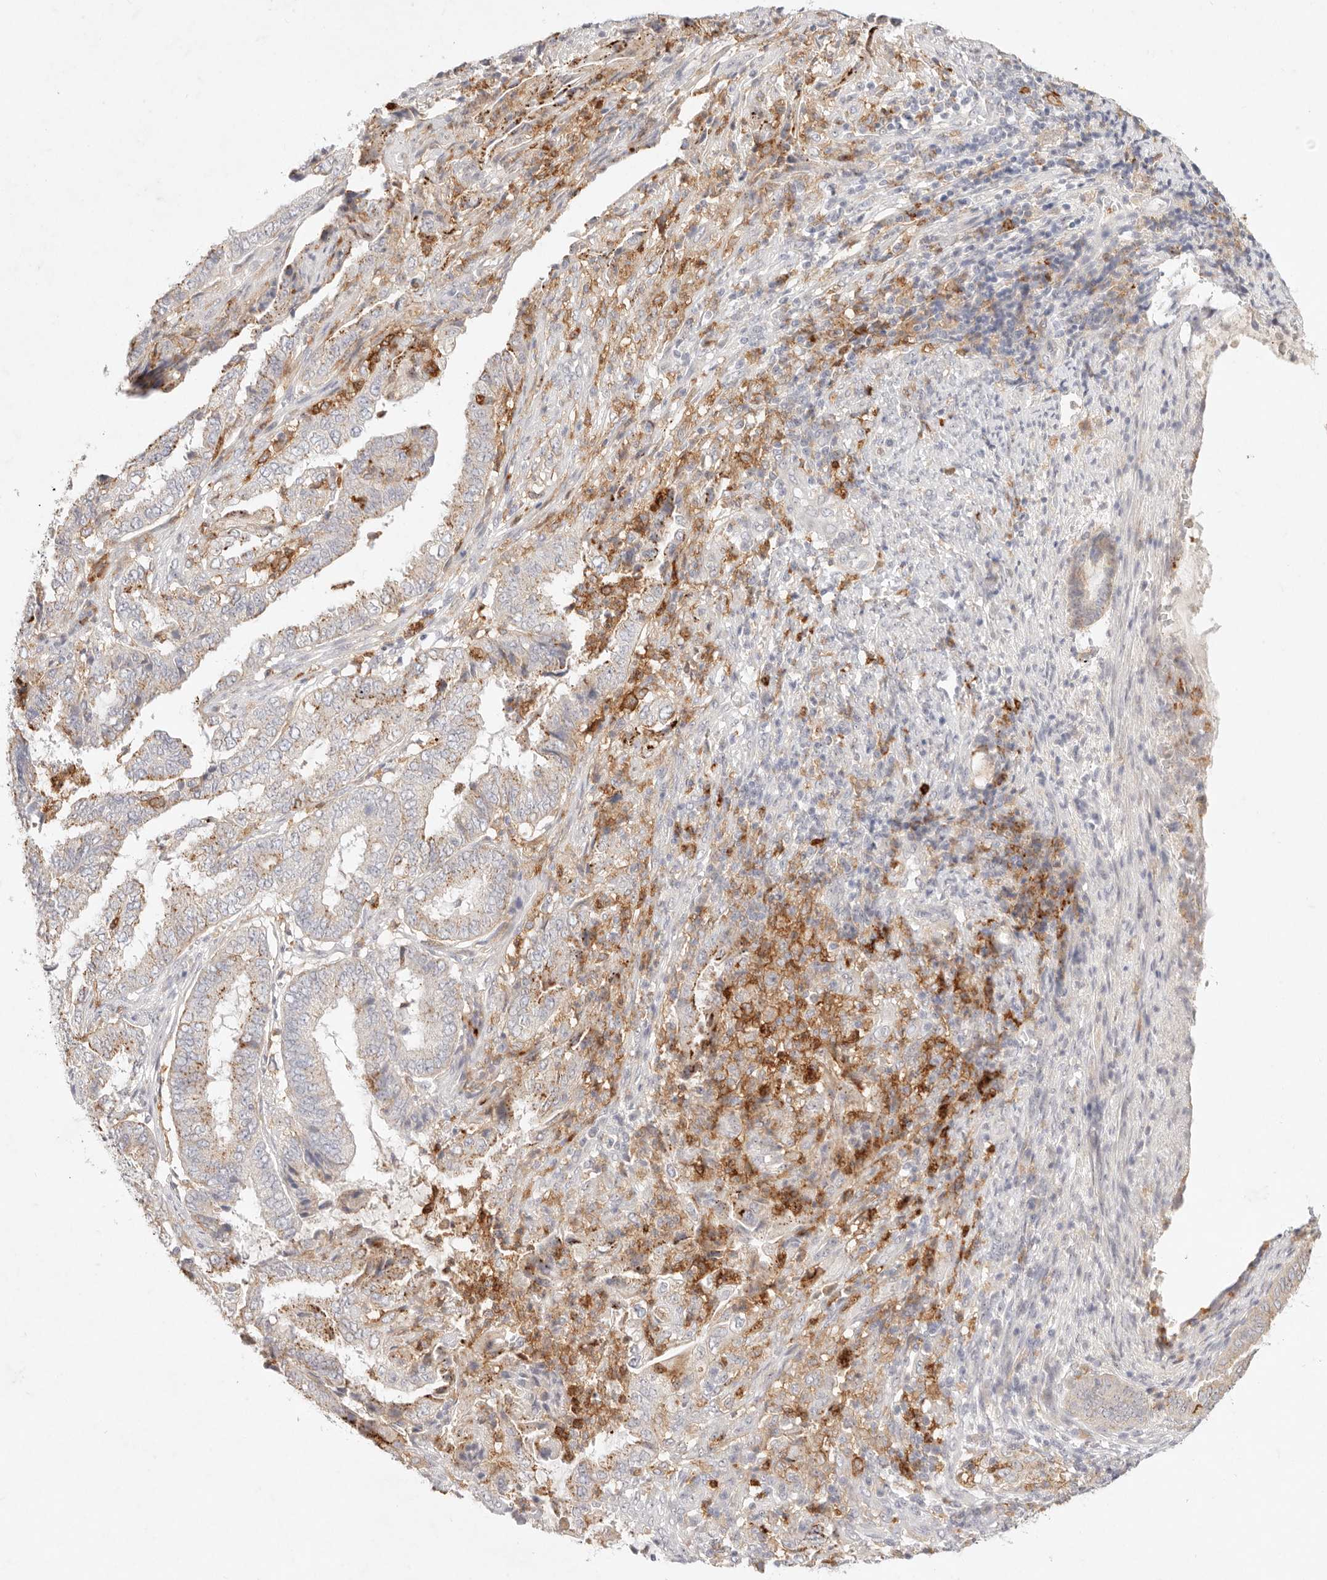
{"staining": {"intensity": "weak", "quantity": "25%-75%", "location": "cytoplasmic/membranous"}, "tissue": "endometrial cancer", "cell_type": "Tumor cells", "image_type": "cancer", "snomed": [{"axis": "morphology", "description": "Adenocarcinoma, NOS"}, {"axis": "topography", "description": "Endometrium"}], "caption": "Immunohistochemical staining of human endometrial cancer (adenocarcinoma) reveals weak cytoplasmic/membranous protein staining in approximately 25%-75% of tumor cells.", "gene": "GPR84", "patient": {"sex": "female", "age": 51}}